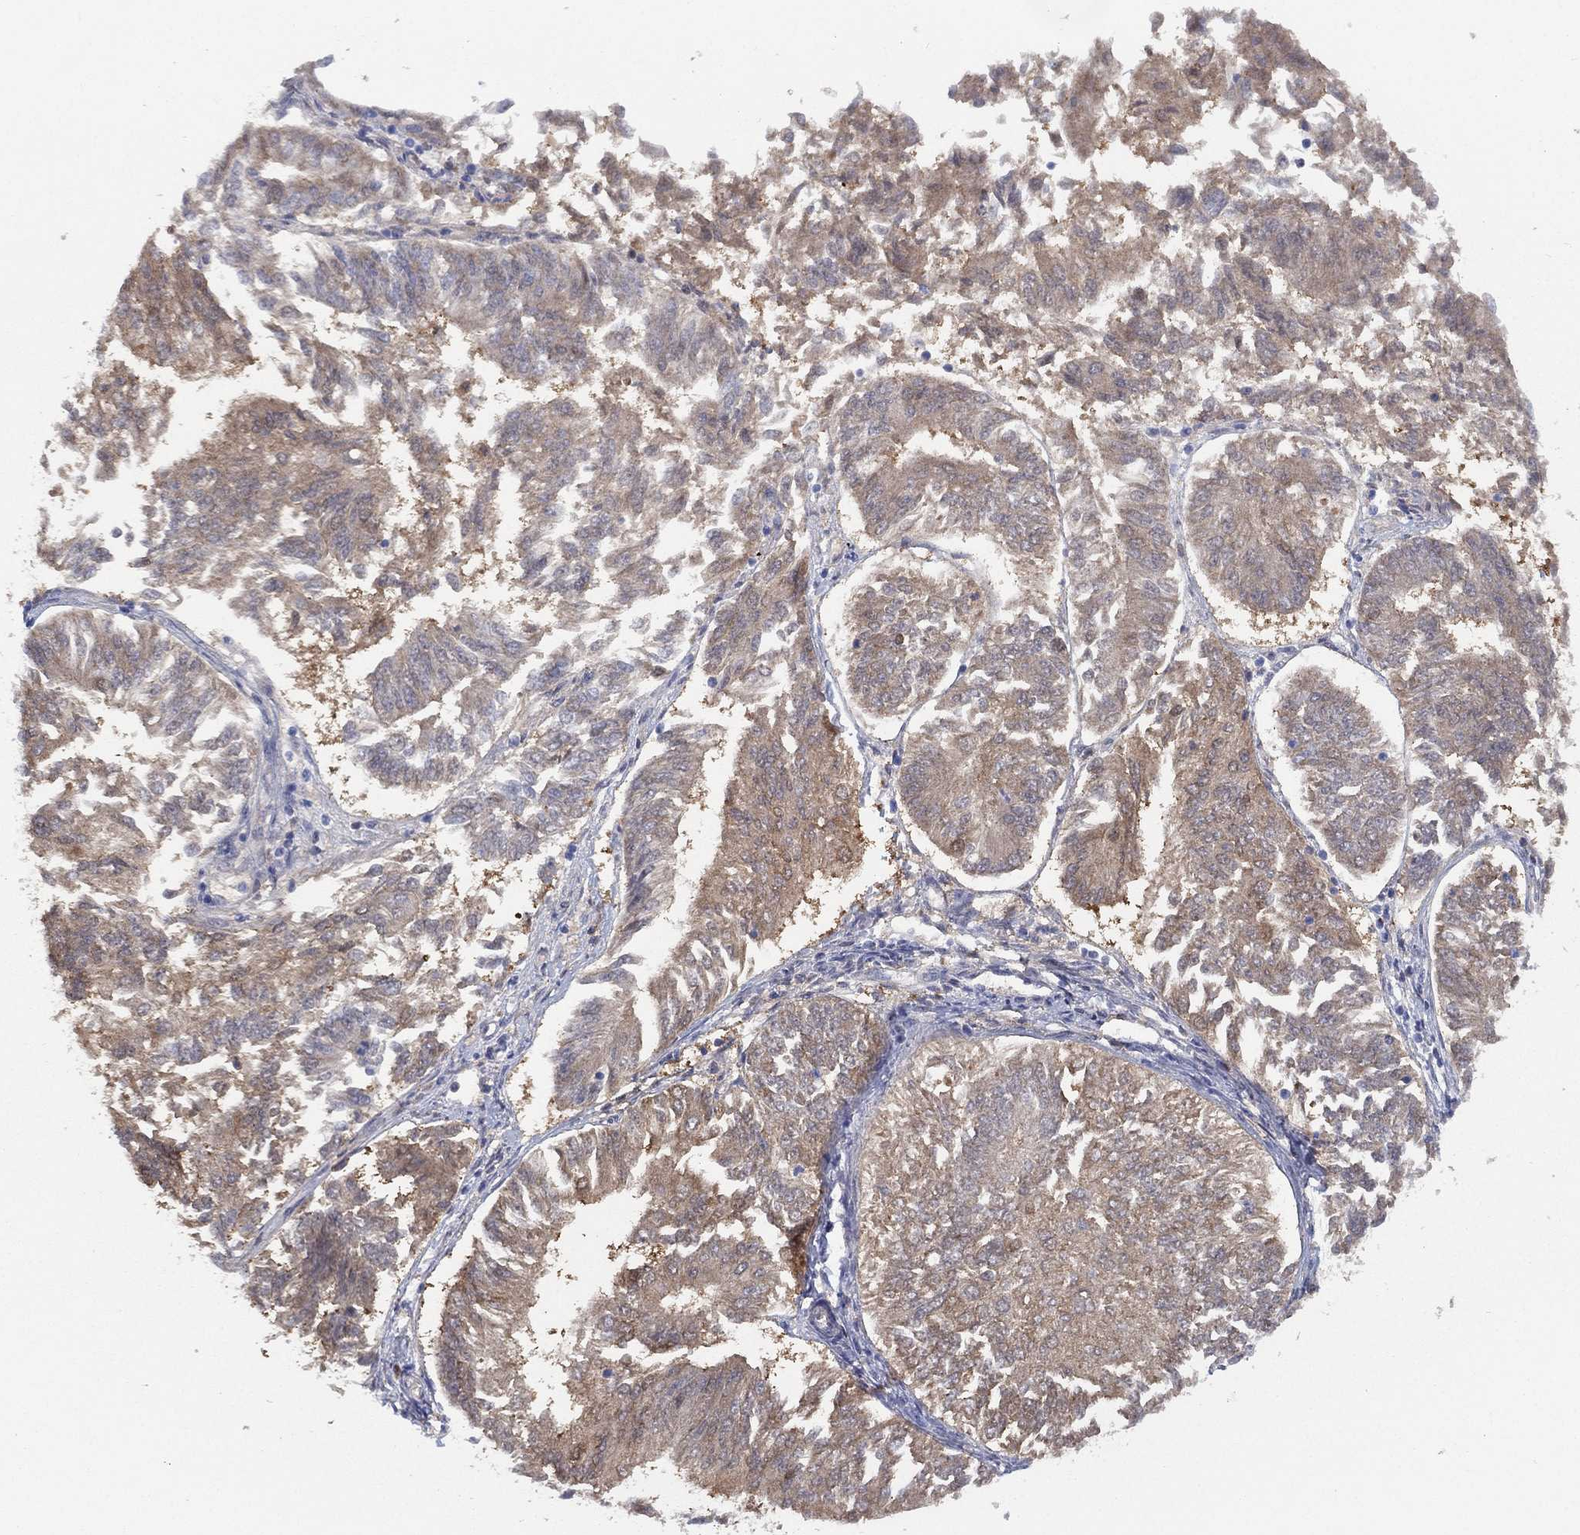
{"staining": {"intensity": "moderate", "quantity": "<25%", "location": "cytoplasmic/membranous"}, "tissue": "endometrial cancer", "cell_type": "Tumor cells", "image_type": "cancer", "snomed": [{"axis": "morphology", "description": "Adenocarcinoma, NOS"}, {"axis": "topography", "description": "Endometrium"}], "caption": "Immunohistochemistry photomicrograph of endometrial cancer (adenocarcinoma) stained for a protein (brown), which shows low levels of moderate cytoplasmic/membranous positivity in about <25% of tumor cells.", "gene": "DDAH1", "patient": {"sex": "female", "age": 58}}